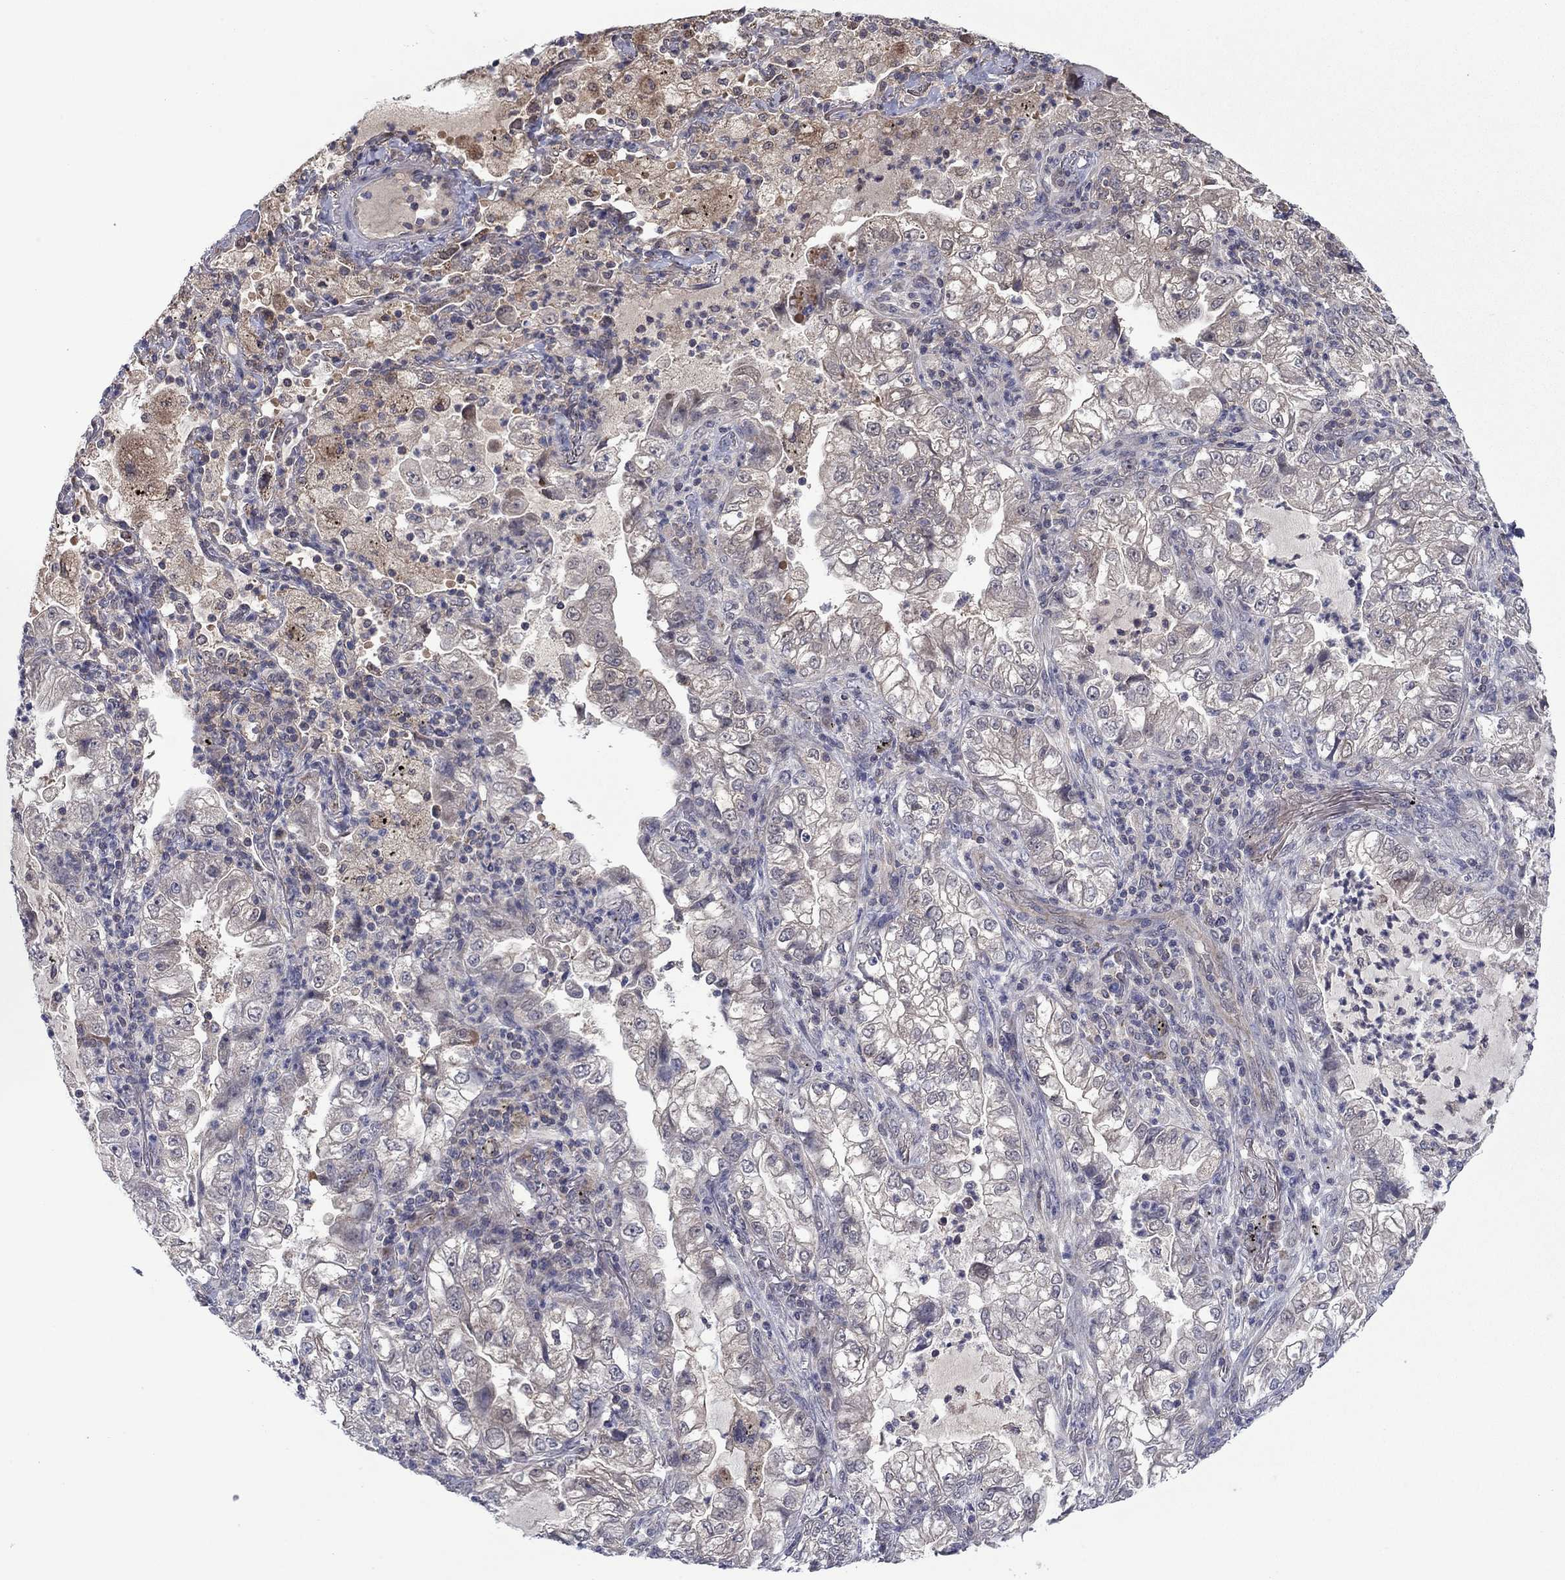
{"staining": {"intensity": "negative", "quantity": "none", "location": "none"}, "tissue": "lung cancer", "cell_type": "Tumor cells", "image_type": "cancer", "snomed": [{"axis": "morphology", "description": "Adenocarcinoma, NOS"}, {"axis": "topography", "description": "Lung"}], "caption": "This is a image of immunohistochemistry (IHC) staining of adenocarcinoma (lung), which shows no staining in tumor cells.", "gene": "GRHPR", "patient": {"sex": "female", "age": 73}}